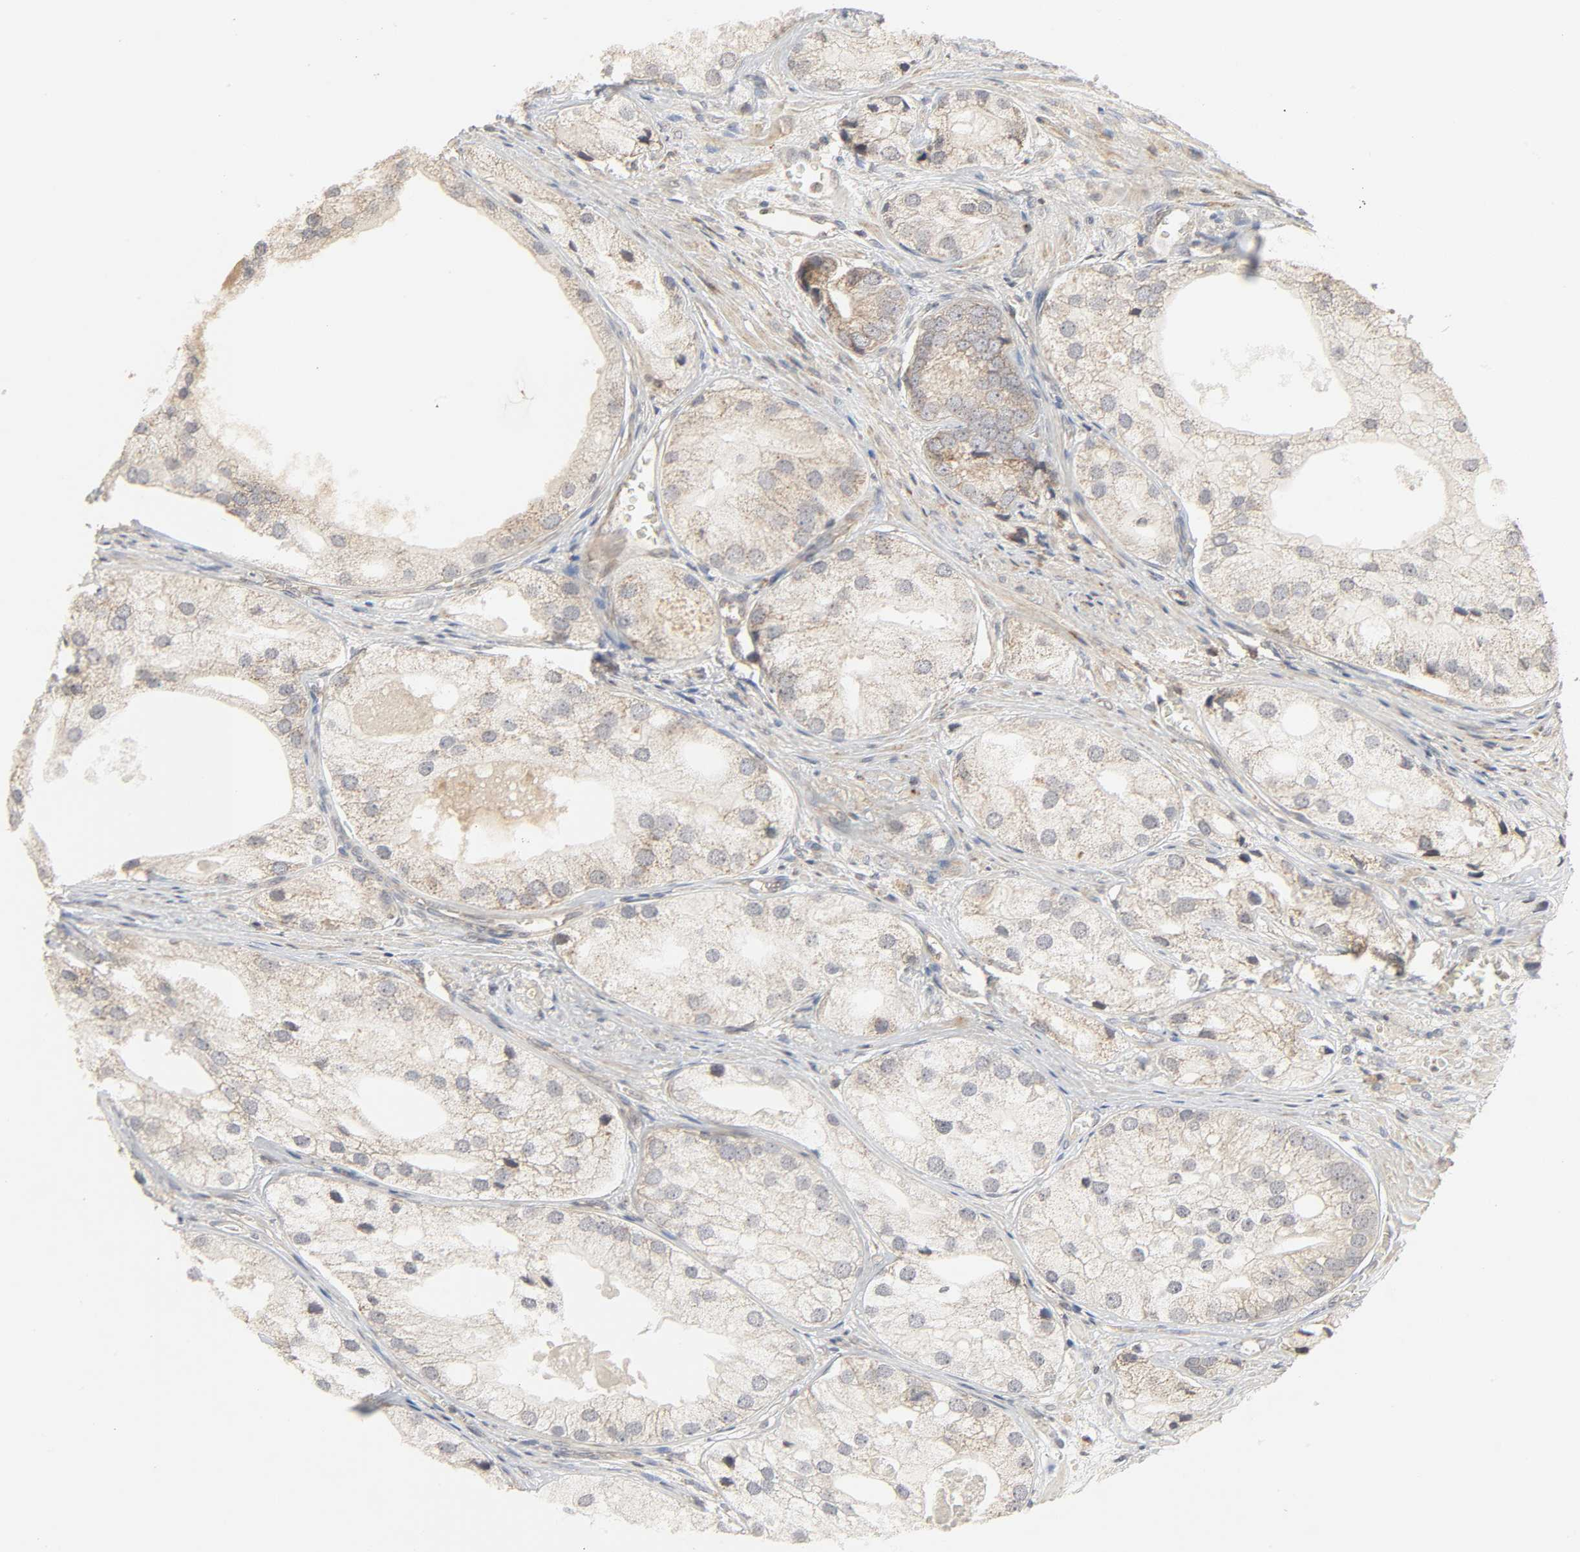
{"staining": {"intensity": "weak", "quantity": "25%-75%", "location": "cytoplasmic/membranous"}, "tissue": "prostate cancer", "cell_type": "Tumor cells", "image_type": "cancer", "snomed": [{"axis": "morphology", "description": "Adenocarcinoma, Low grade"}, {"axis": "topography", "description": "Prostate"}], "caption": "Adenocarcinoma (low-grade) (prostate) tissue shows weak cytoplasmic/membranous staining in approximately 25%-75% of tumor cells The protein of interest is stained brown, and the nuclei are stained in blue (DAB IHC with brightfield microscopy, high magnification).", "gene": "CLEC4E", "patient": {"sex": "male", "age": 69}}